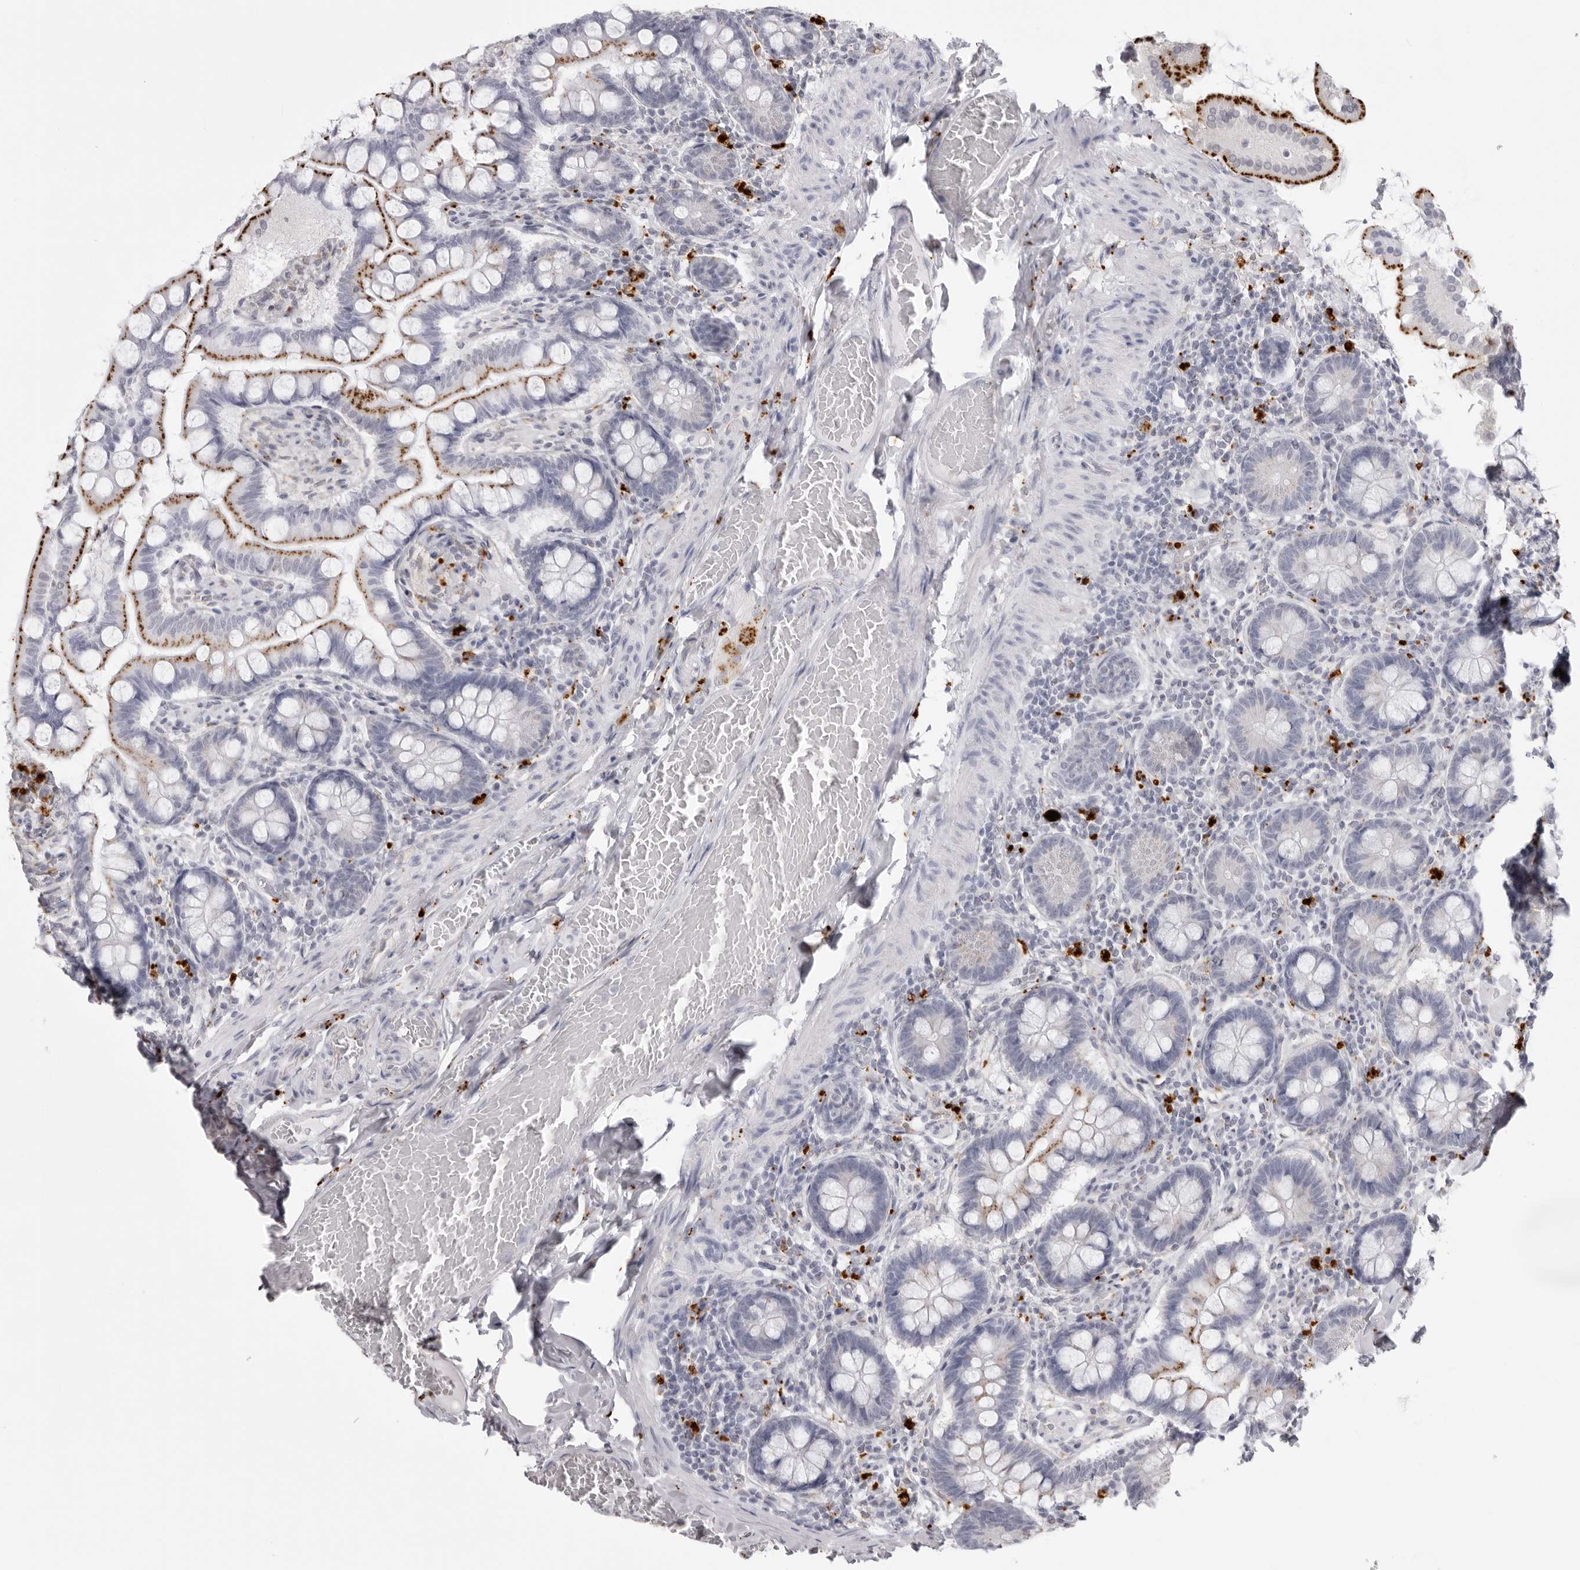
{"staining": {"intensity": "moderate", "quantity": ">75%", "location": "cytoplasmic/membranous"}, "tissue": "small intestine", "cell_type": "Glandular cells", "image_type": "normal", "snomed": [{"axis": "morphology", "description": "Normal tissue, NOS"}, {"axis": "topography", "description": "Small intestine"}], "caption": "Protein expression analysis of normal human small intestine reveals moderate cytoplasmic/membranous positivity in about >75% of glandular cells.", "gene": "IL25", "patient": {"sex": "male", "age": 41}}